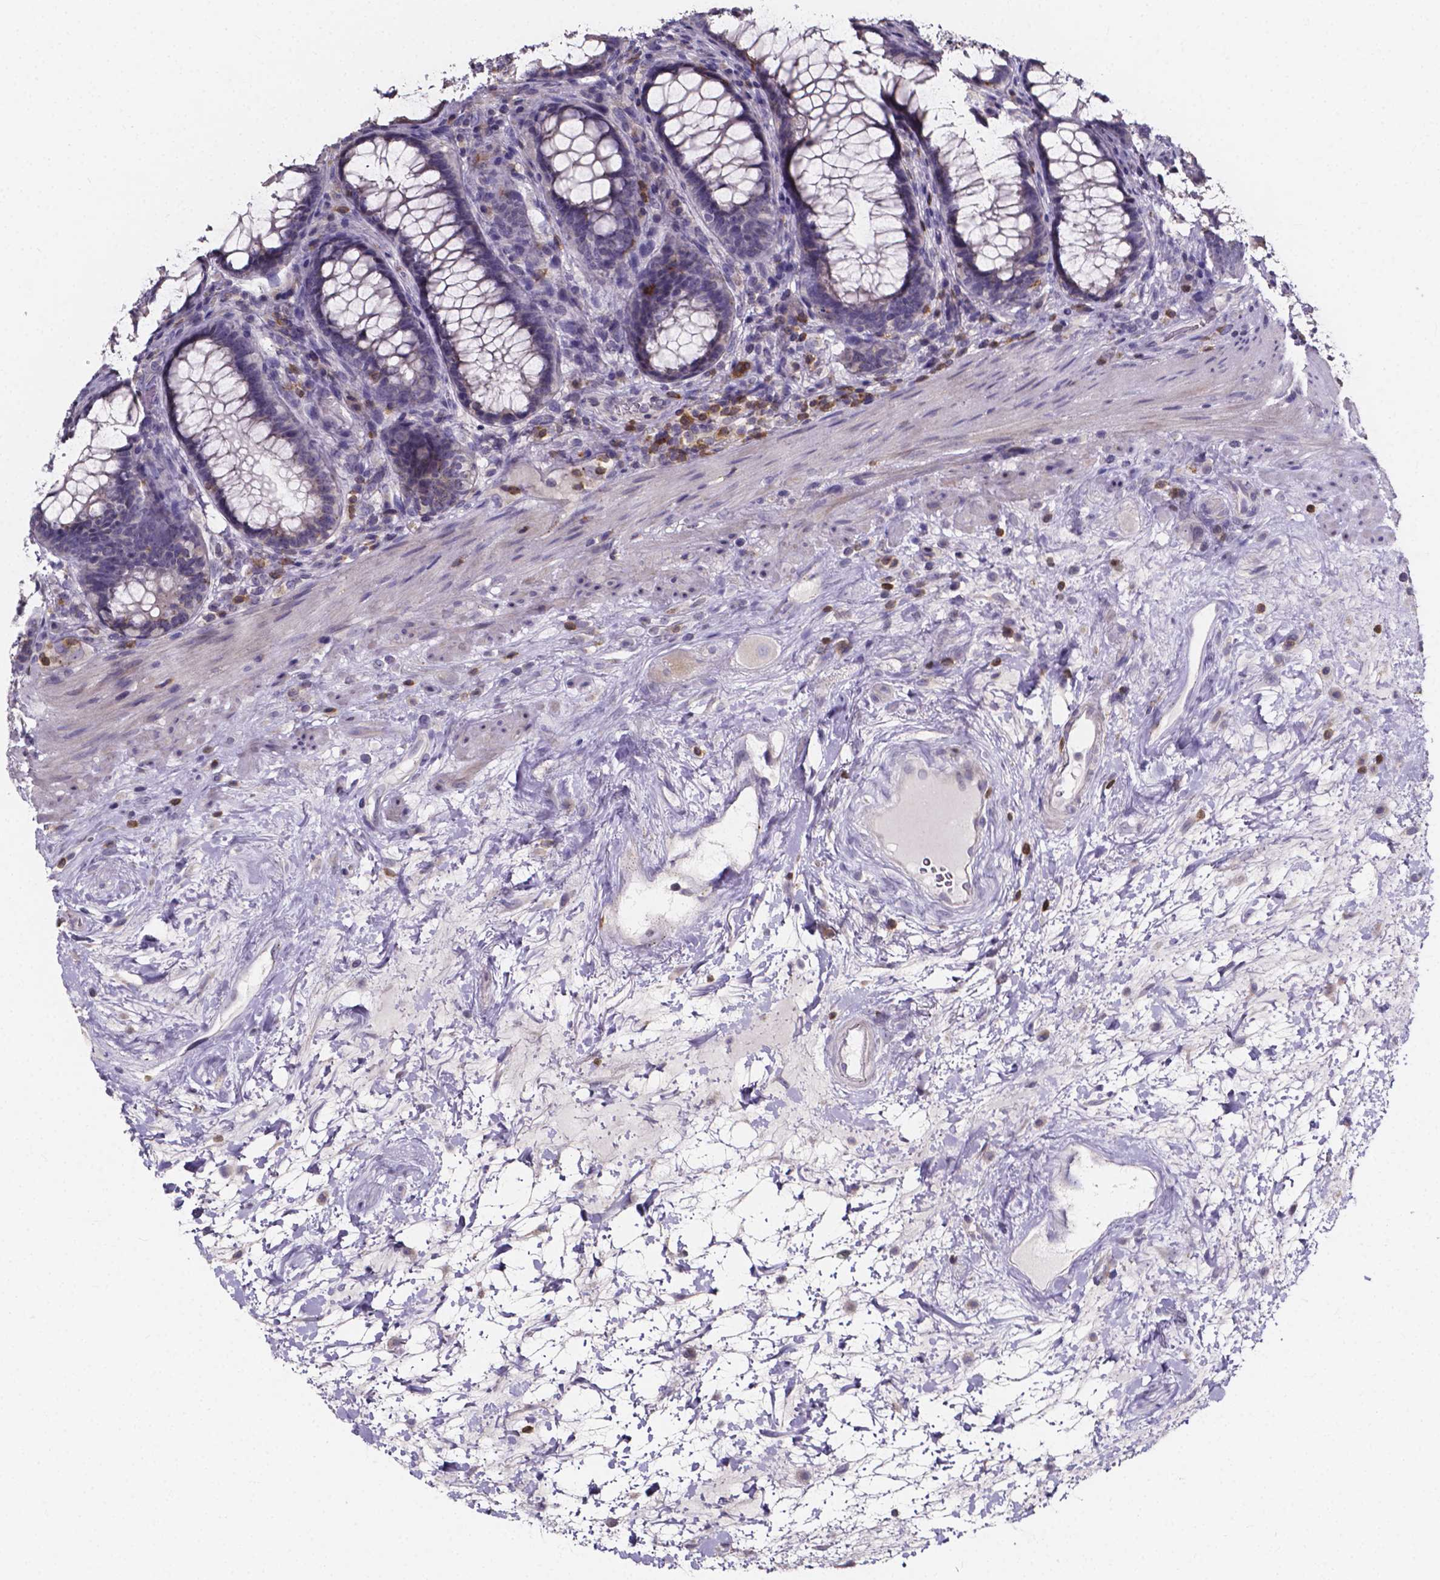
{"staining": {"intensity": "weak", "quantity": "<25%", "location": "cytoplasmic/membranous"}, "tissue": "rectum", "cell_type": "Glandular cells", "image_type": "normal", "snomed": [{"axis": "morphology", "description": "Normal tissue, NOS"}, {"axis": "topography", "description": "Rectum"}], "caption": "There is no significant positivity in glandular cells of rectum.", "gene": "THEMIS", "patient": {"sex": "male", "age": 72}}